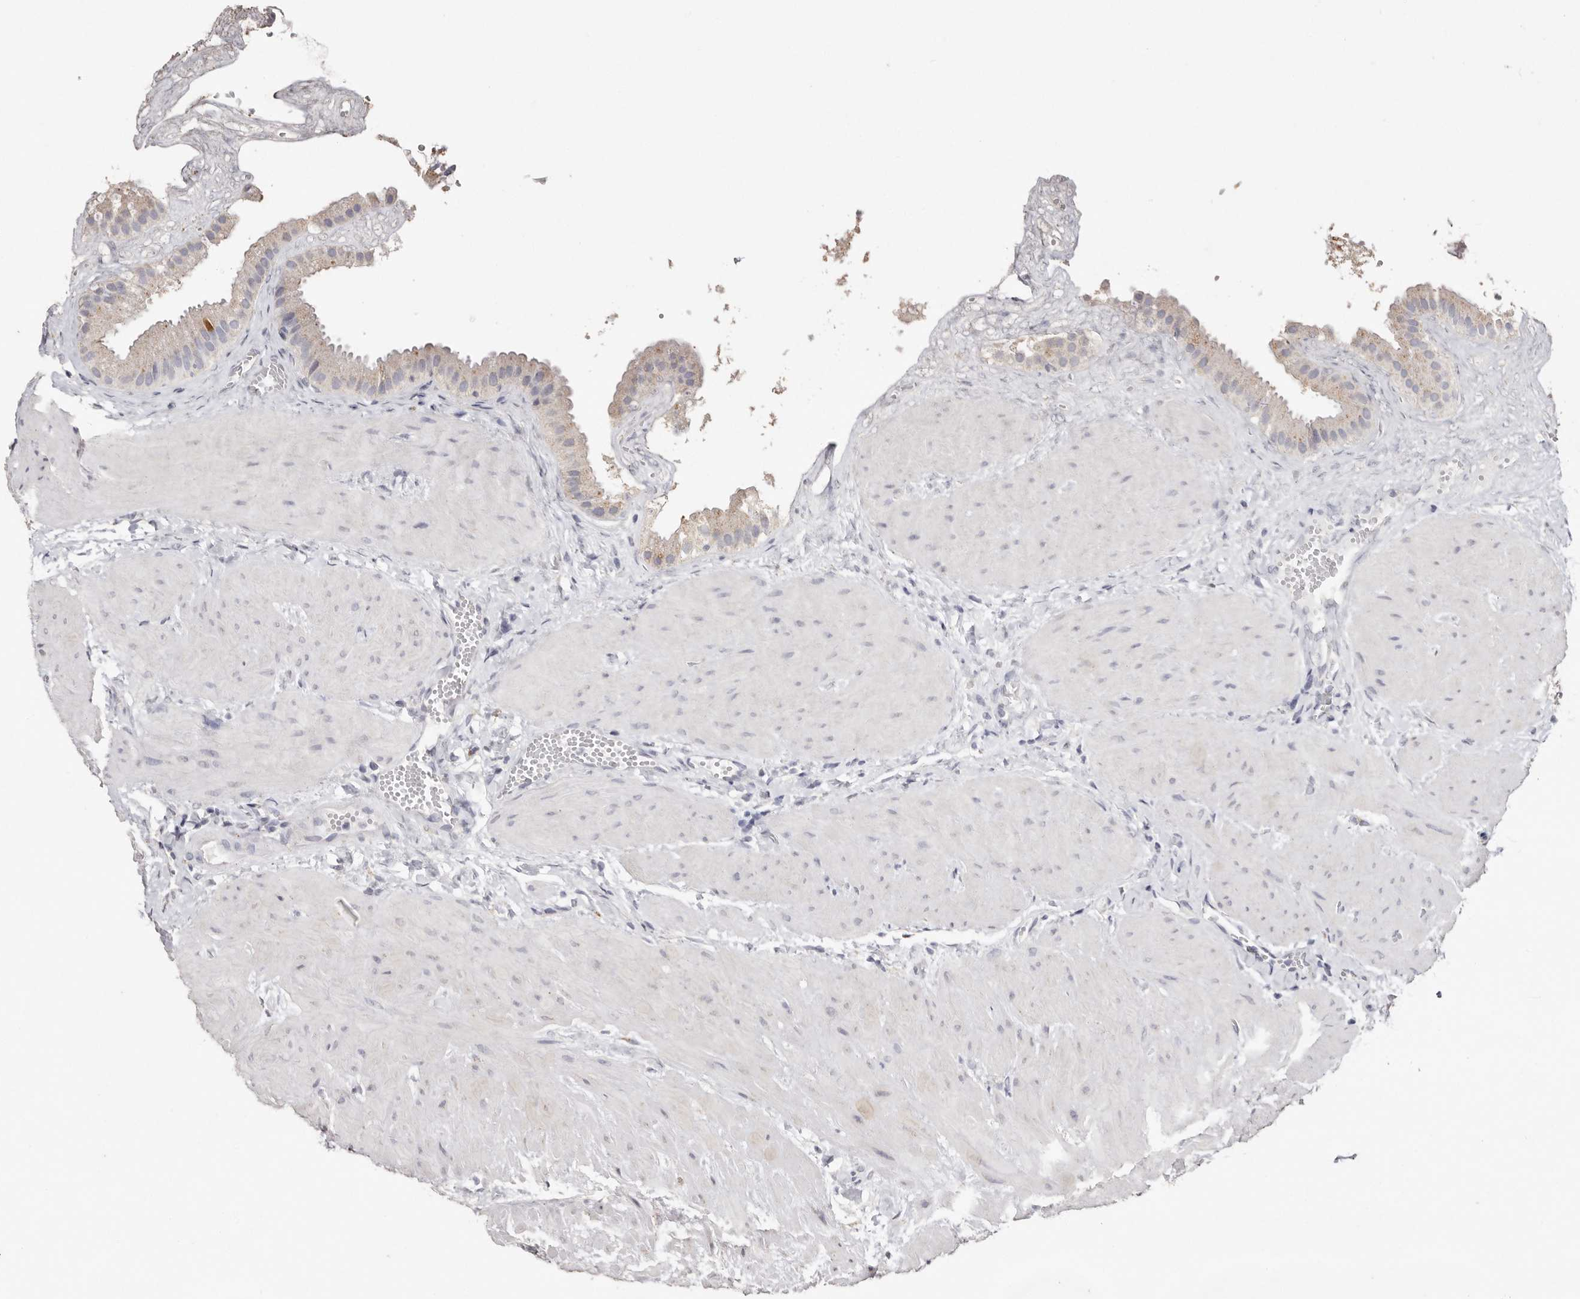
{"staining": {"intensity": "negative", "quantity": "none", "location": "none"}, "tissue": "gallbladder", "cell_type": "Glandular cells", "image_type": "normal", "snomed": [{"axis": "morphology", "description": "Normal tissue, NOS"}, {"axis": "topography", "description": "Gallbladder"}], "caption": "This is an IHC image of normal human gallbladder. There is no expression in glandular cells.", "gene": "LGALS7B", "patient": {"sex": "male", "age": 55}}